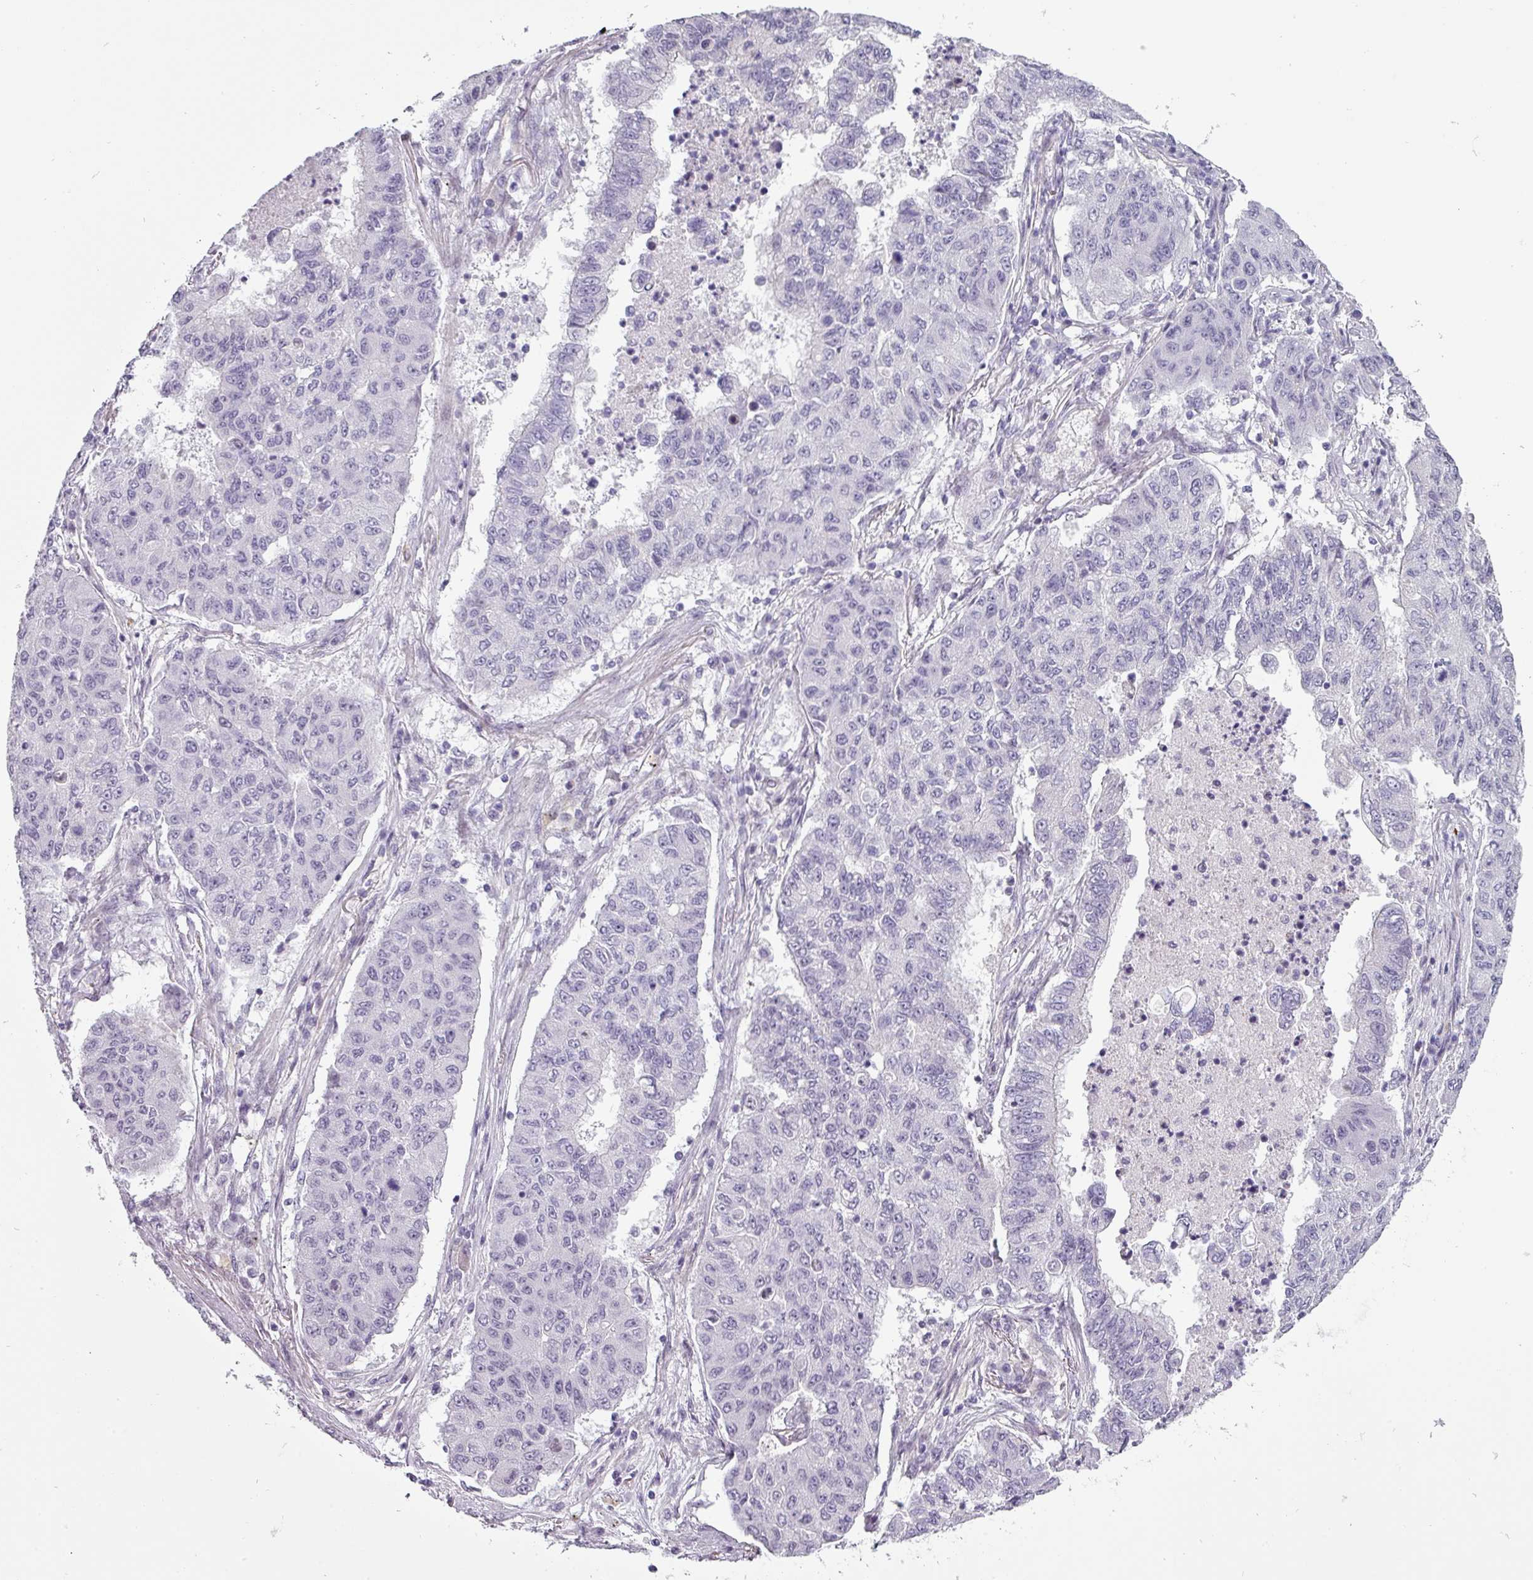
{"staining": {"intensity": "negative", "quantity": "none", "location": "none"}, "tissue": "lung cancer", "cell_type": "Tumor cells", "image_type": "cancer", "snomed": [{"axis": "morphology", "description": "Squamous cell carcinoma, NOS"}, {"axis": "topography", "description": "Lung"}], "caption": "Immunohistochemistry of lung squamous cell carcinoma shows no expression in tumor cells.", "gene": "CHRDL1", "patient": {"sex": "male", "age": 74}}